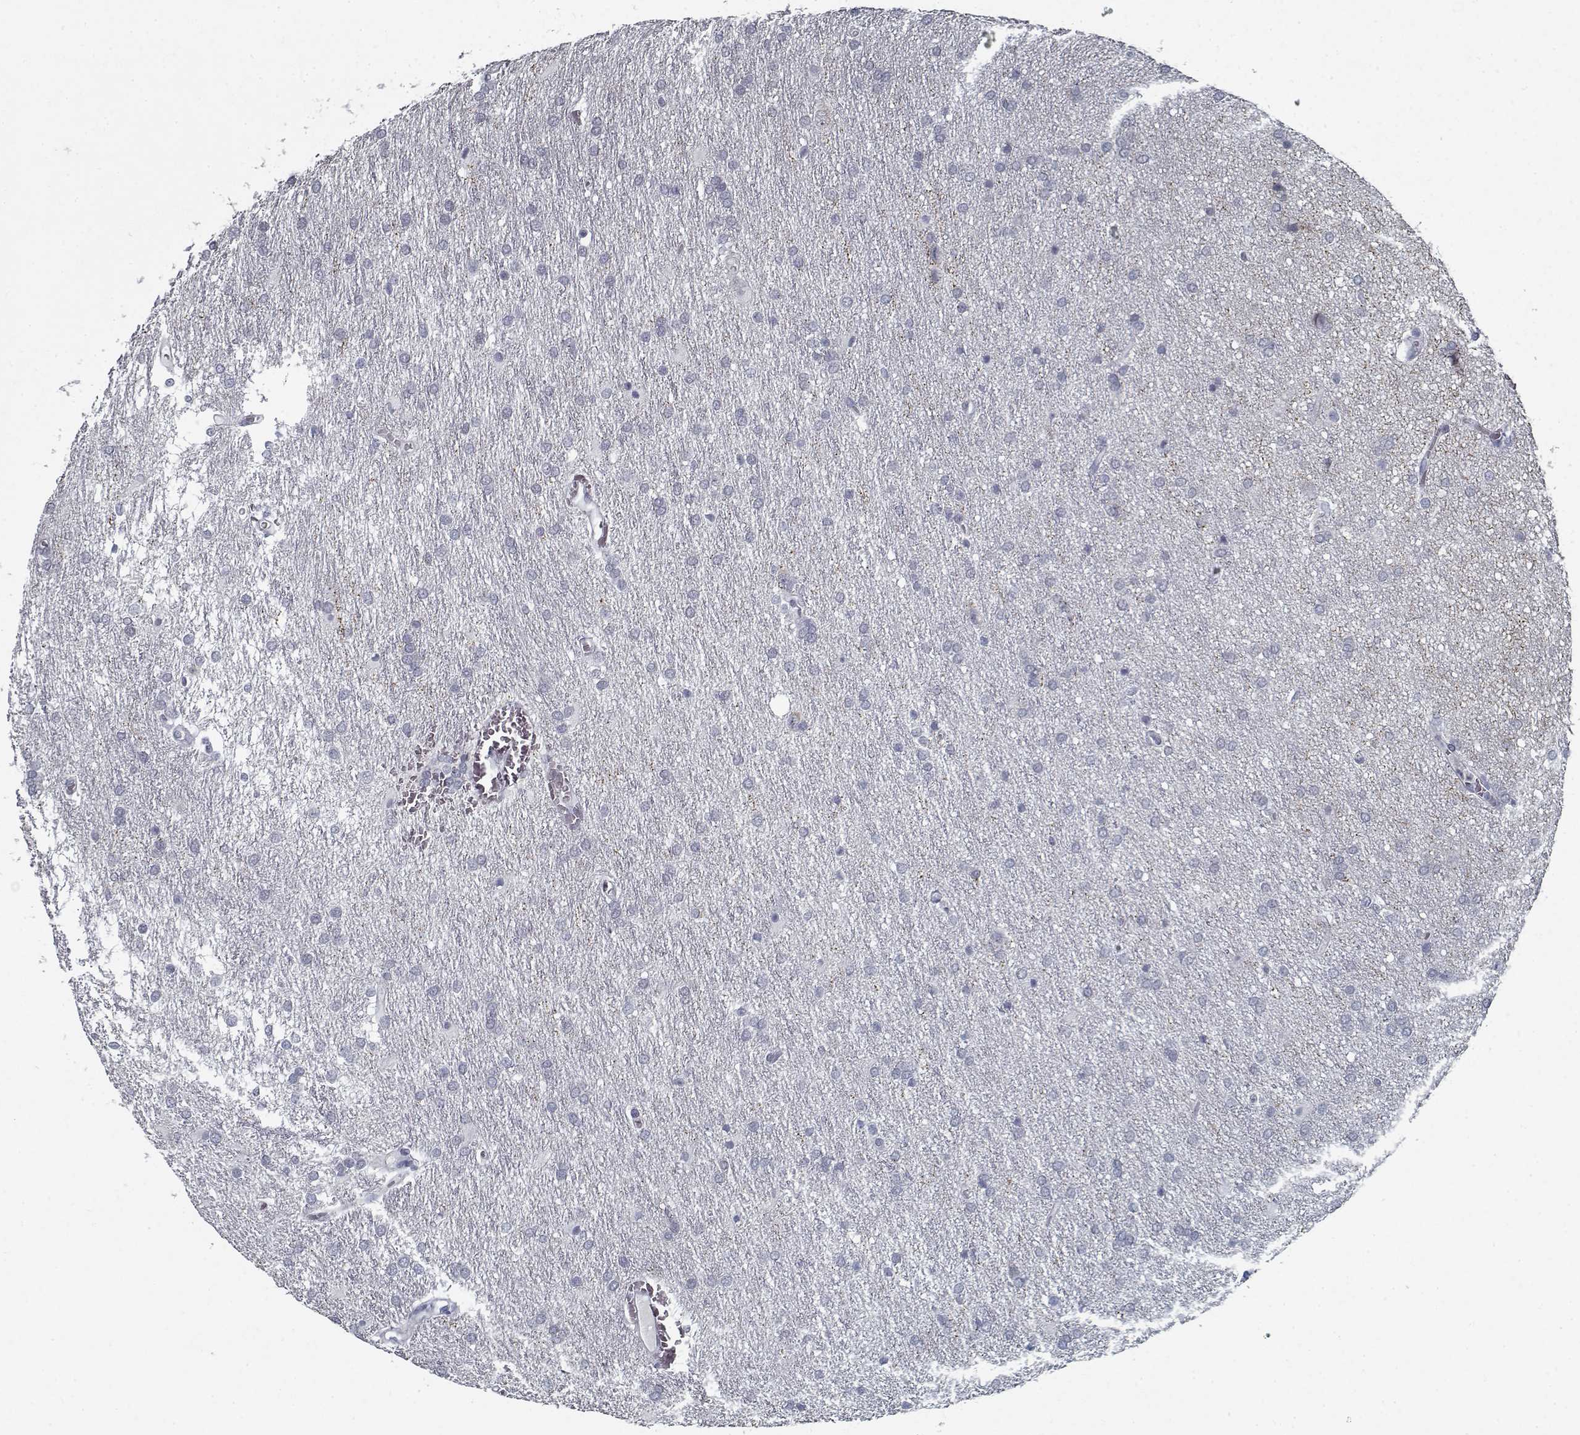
{"staining": {"intensity": "negative", "quantity": "none", "location": "none"}, "tissue": "glioma", "cell_type": "Tumor cells", "image_type": "cancer", "snomed": [{"axis": "morphology", "description": "Glioma, malignant, Low grade"}, {"axis": "topography", "description": "Brain"}], "caption": "Immunohistochemical staining of low-grade glioma (malignant) exhibits no significant expression in tumor cells. (DAB (3,3'-diaminobenzidine) IHC with hematoxylin counter stain).", "gene": "GAD2", "patient": {"sex": "female", "age": 32}}